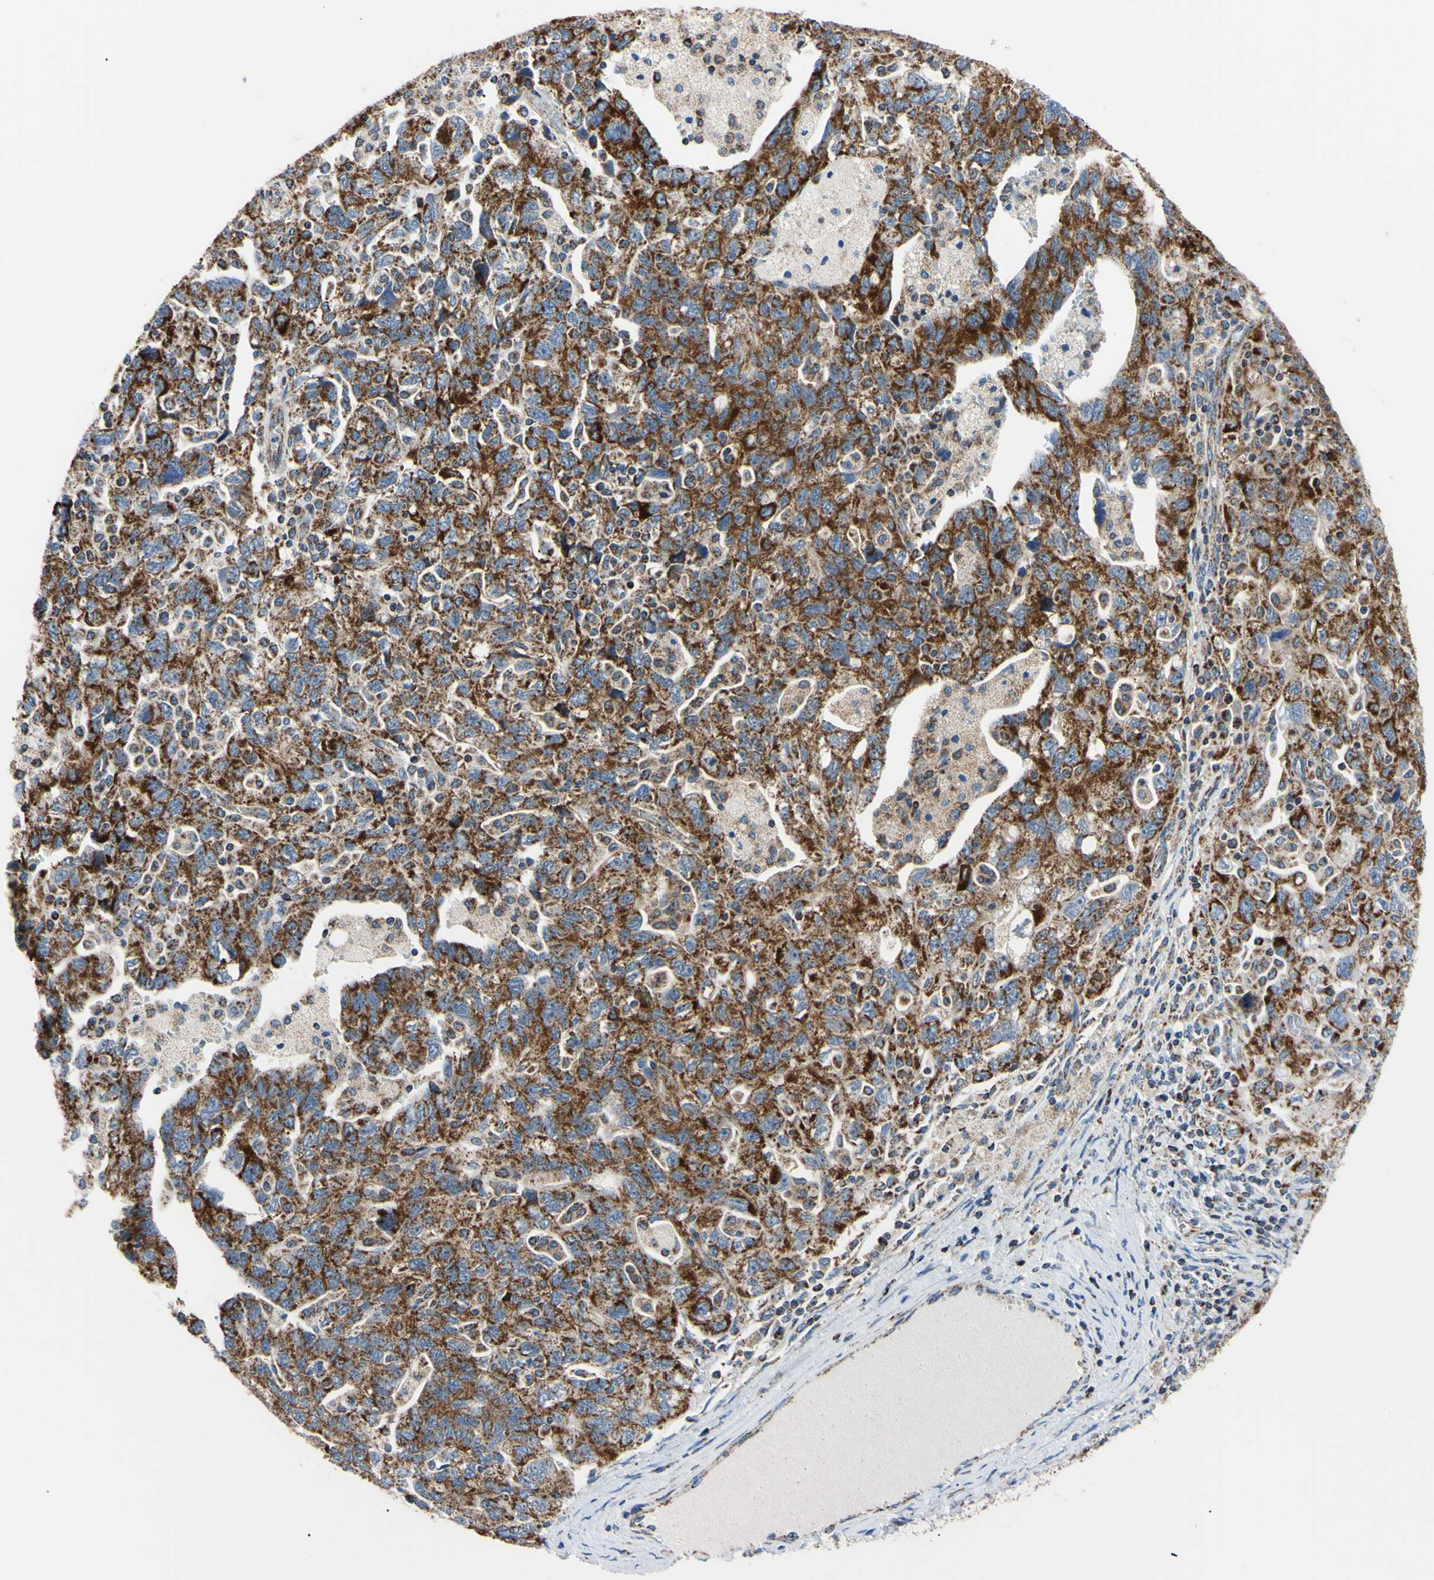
{"staining": {"intensity": "strong", "quantity": ">75%", "location": "cytoplasmic/membranous"}, "tissue": "ovarian cancer", "cell_type": "Tumor cells", "image_type": "cancer", "snomed": [{"axis": "morphology", "description": "Carcinoma, NOS"}, {"axis": "morphology", "description": "Cystadenocarcinoma, serous, NOS"}, {"axis": "topography", "description": "Ovary"}], "caption": "Immunohistochemical staining of ovarian cancer shows strong cytoplasmic/membranous protein positivity in about >75% of tumor cells.", "gene": "CLPP", "patient": {"sex": "female", "age": 69}}